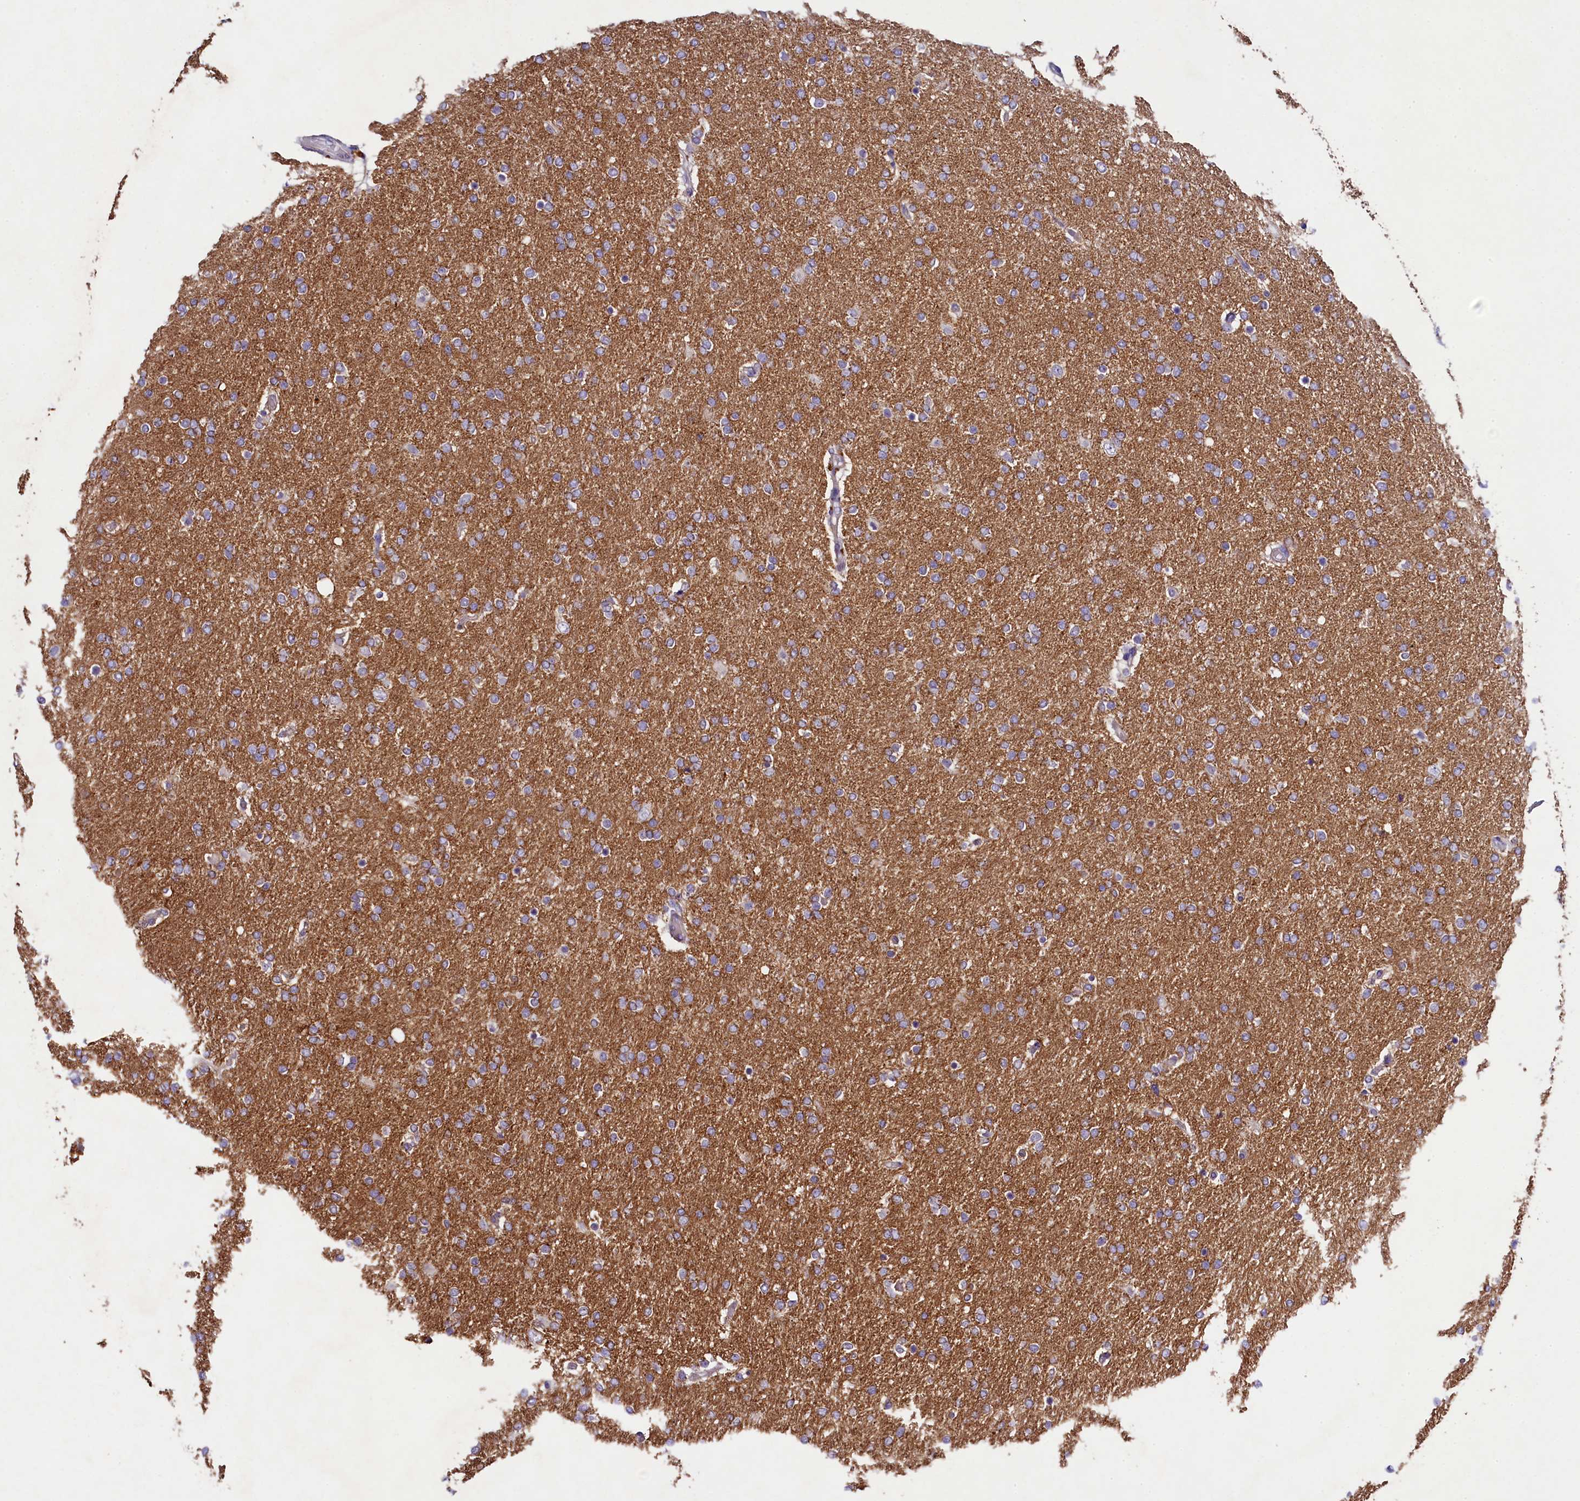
{"staining": {"intensity": "negative", "quantity": "none", "location": "none"}, "tissue": "glioma", "cell_type": "Tumor cells", "image_type": "cancer", "snomed": [{"axis": "morphology", "description": "Glioma, malignant, High grade"}, {"axis": "topography", "description": "Brain"}], "caption": "Immunohistochemical staining of malignant glioma (high-grade) demonstrates no significant positivity in tumor cells.", "gene": "FXYD6", "patient": {"sex": "male", "age": 72}}